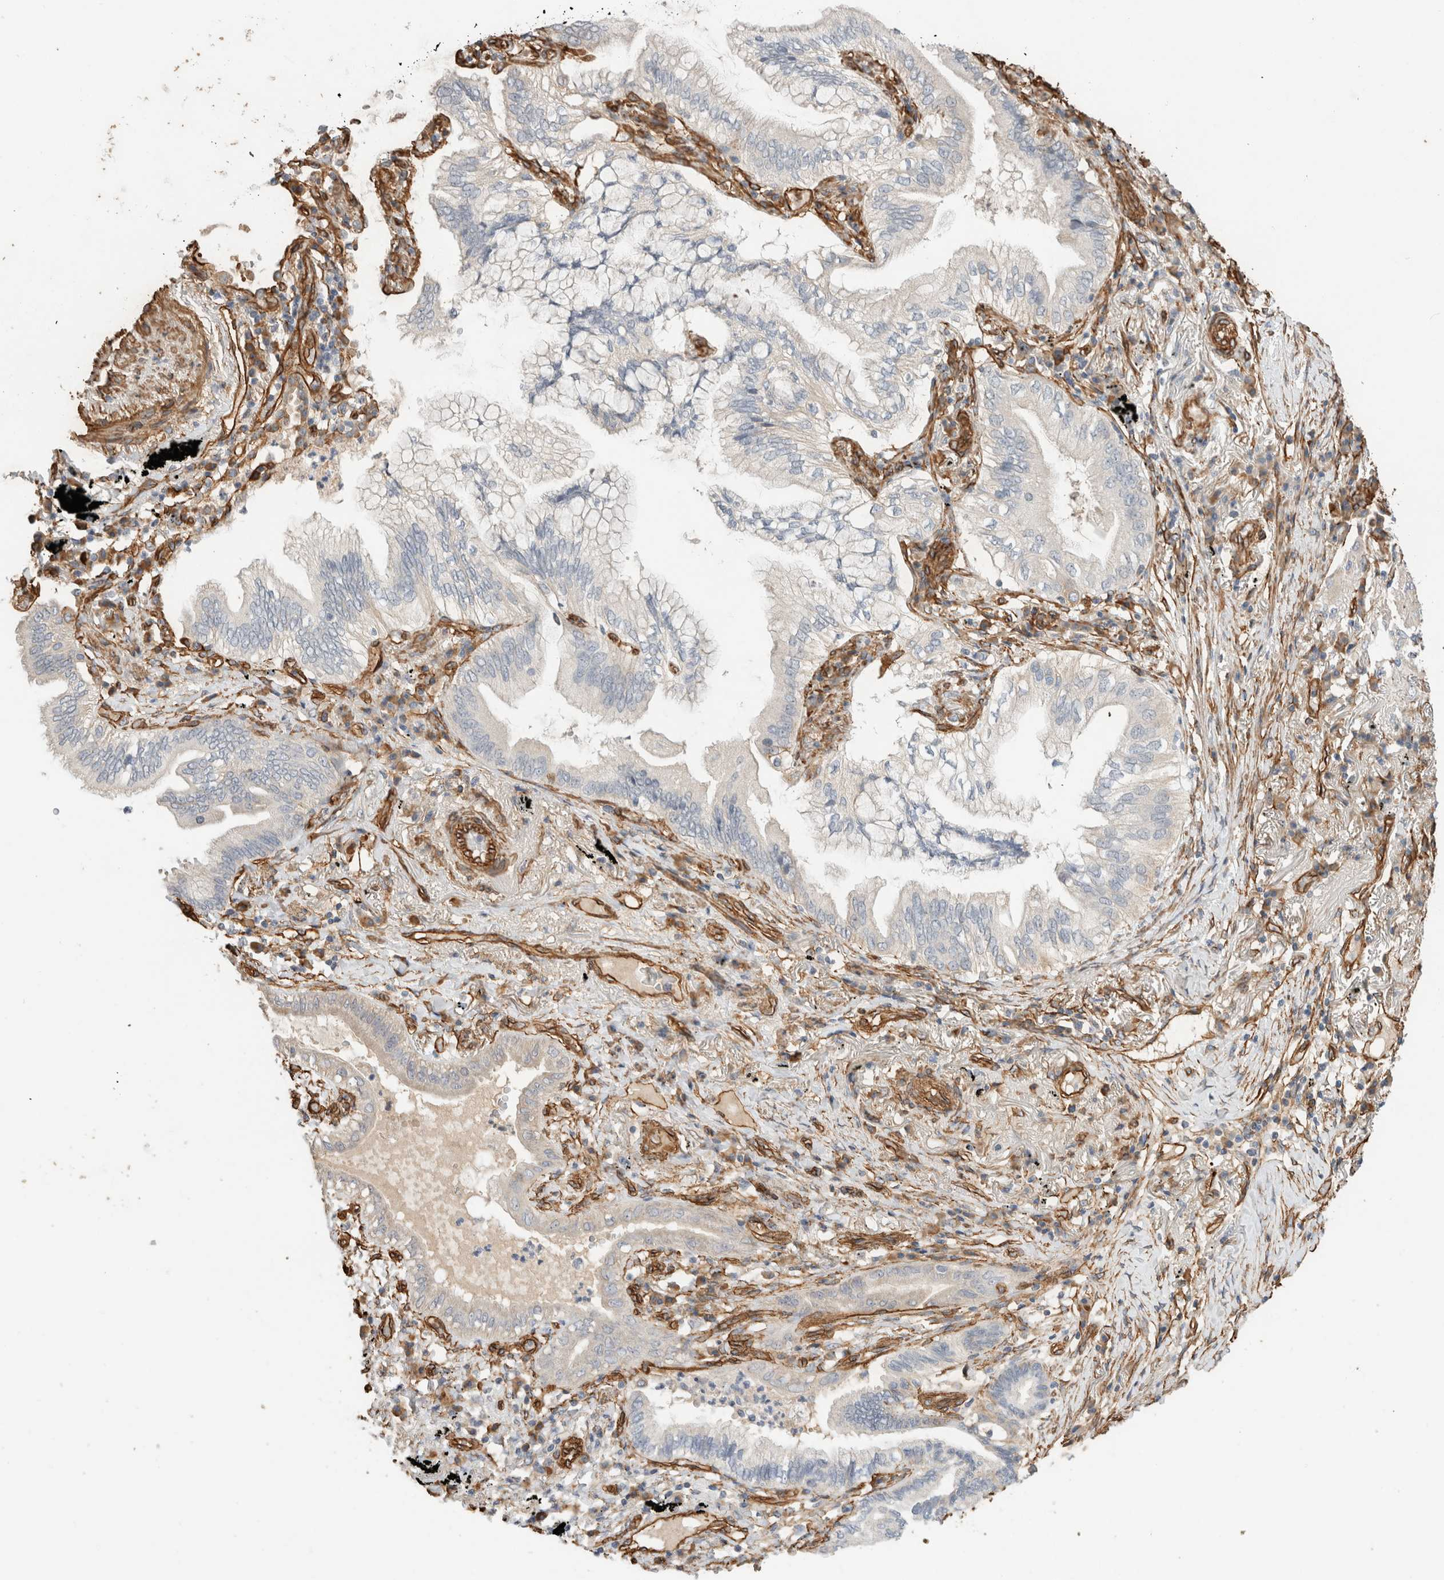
{"staining": {"intensity": "negative", "quantity": "none", "location": "none"}, "tissue": "lung cancer", "cell_type": "Tumor cells", "image_type": "cancer", "snomed": [{"axis": "morphology", "description": "Adenocarcinoma, NOS"}, {"axis": "topography", "description": "Lung"}], "caption": "Adenocarcinoma (lung) stained for a protein using immunohistochemistry demonstrates no positivity tumor cells.", "gene": "JMJD4", "patient": {"sex": "female", "age": 70}}